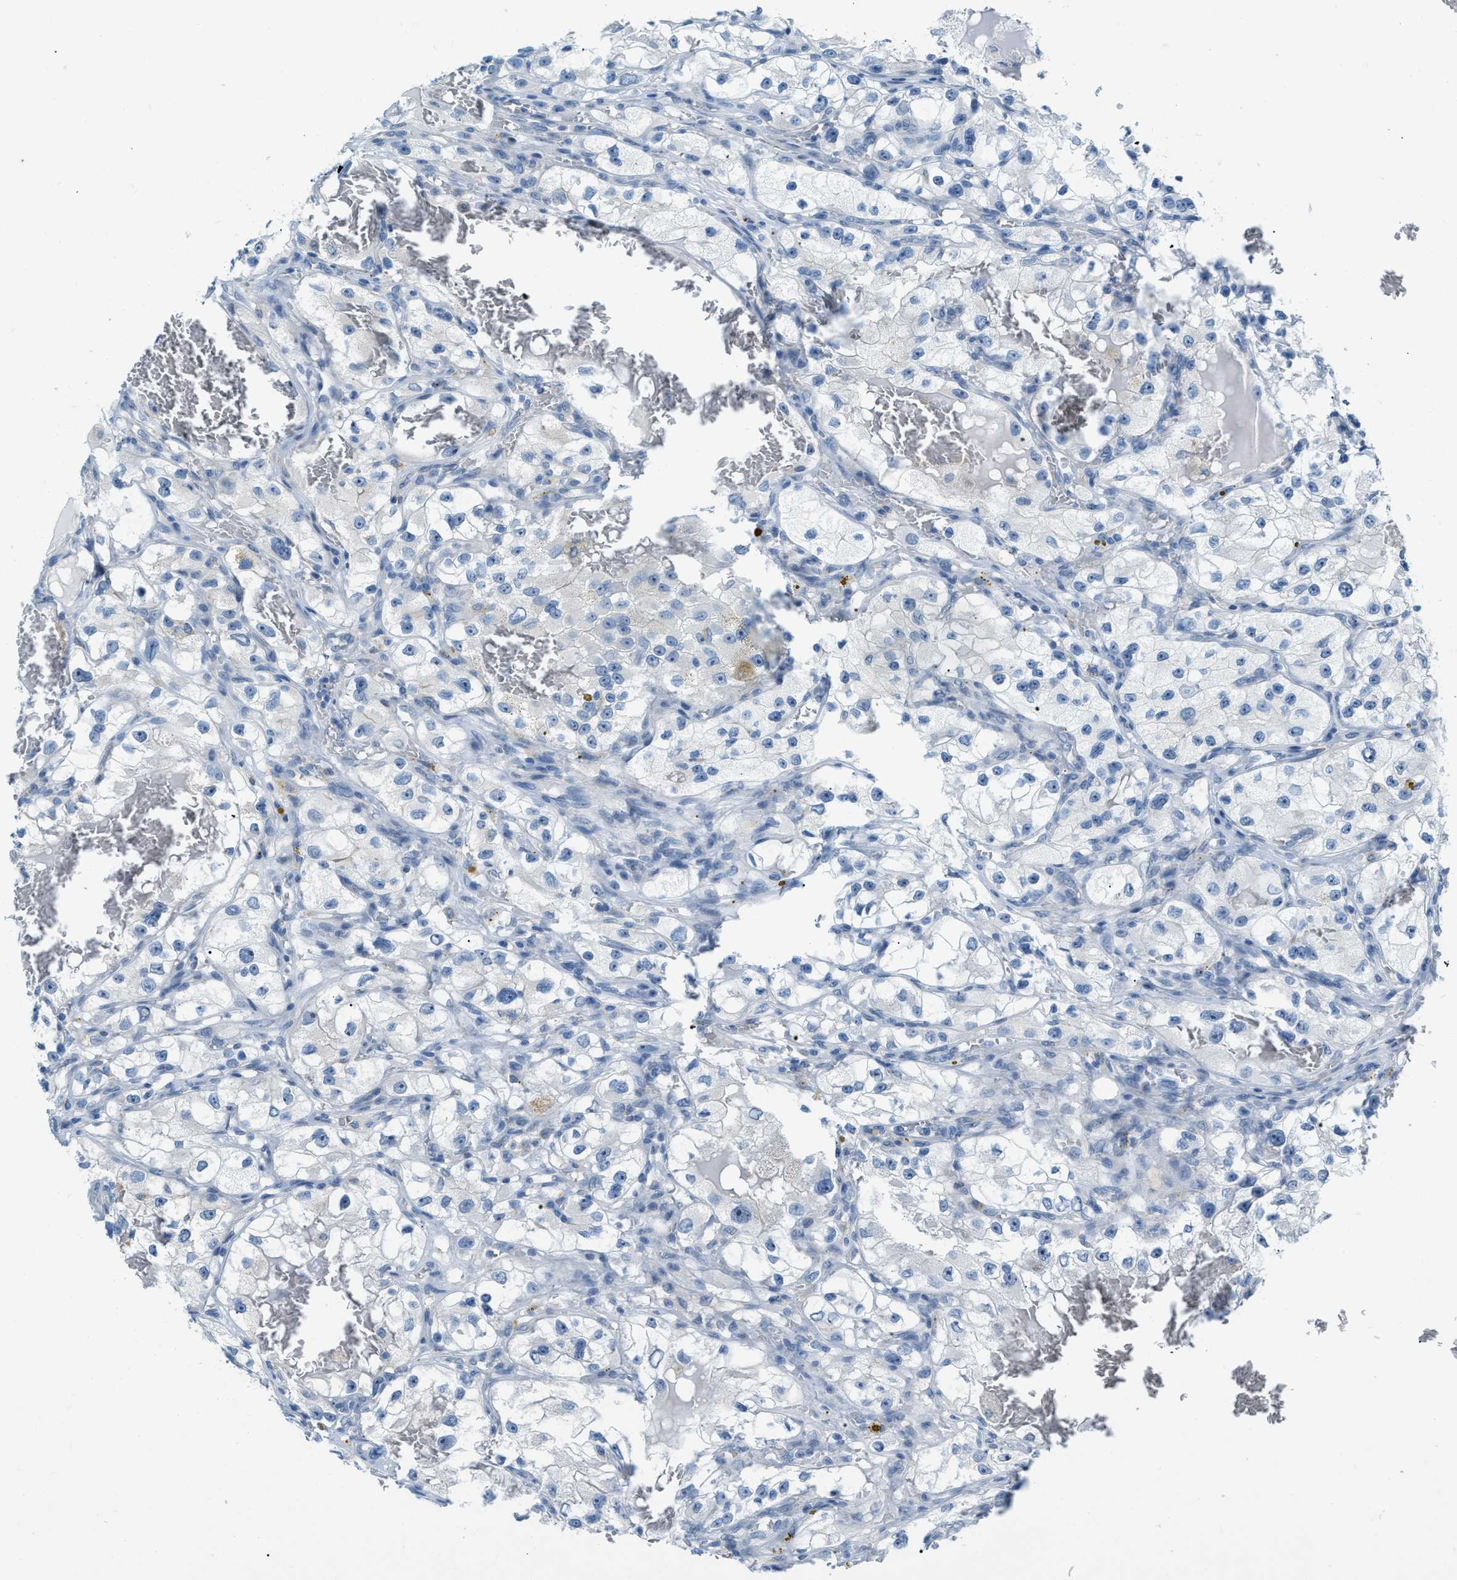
{"staining": {"intensity": "negative", "quantity": "none", "location": "none"}, "tissue": "renal cancer", "cell_type": "Tumor cells", "image_type": "cancer", "snomed": [{"axis": "morphology", "description": "Adenocarcinoma, NOS"}, {"axis": "topography", "description": "Kidney"}], "caption": "Immunohistochemistry (IHC) photomicrograph of neoplastic tissue: adenocarcinoma (renal) stained with DAB (3,3'-diaminobenzidine) displays no significant protein expression in tumor cells.", "gene": "PHRF1", "patient": {"sex": "female", "age": 57}}